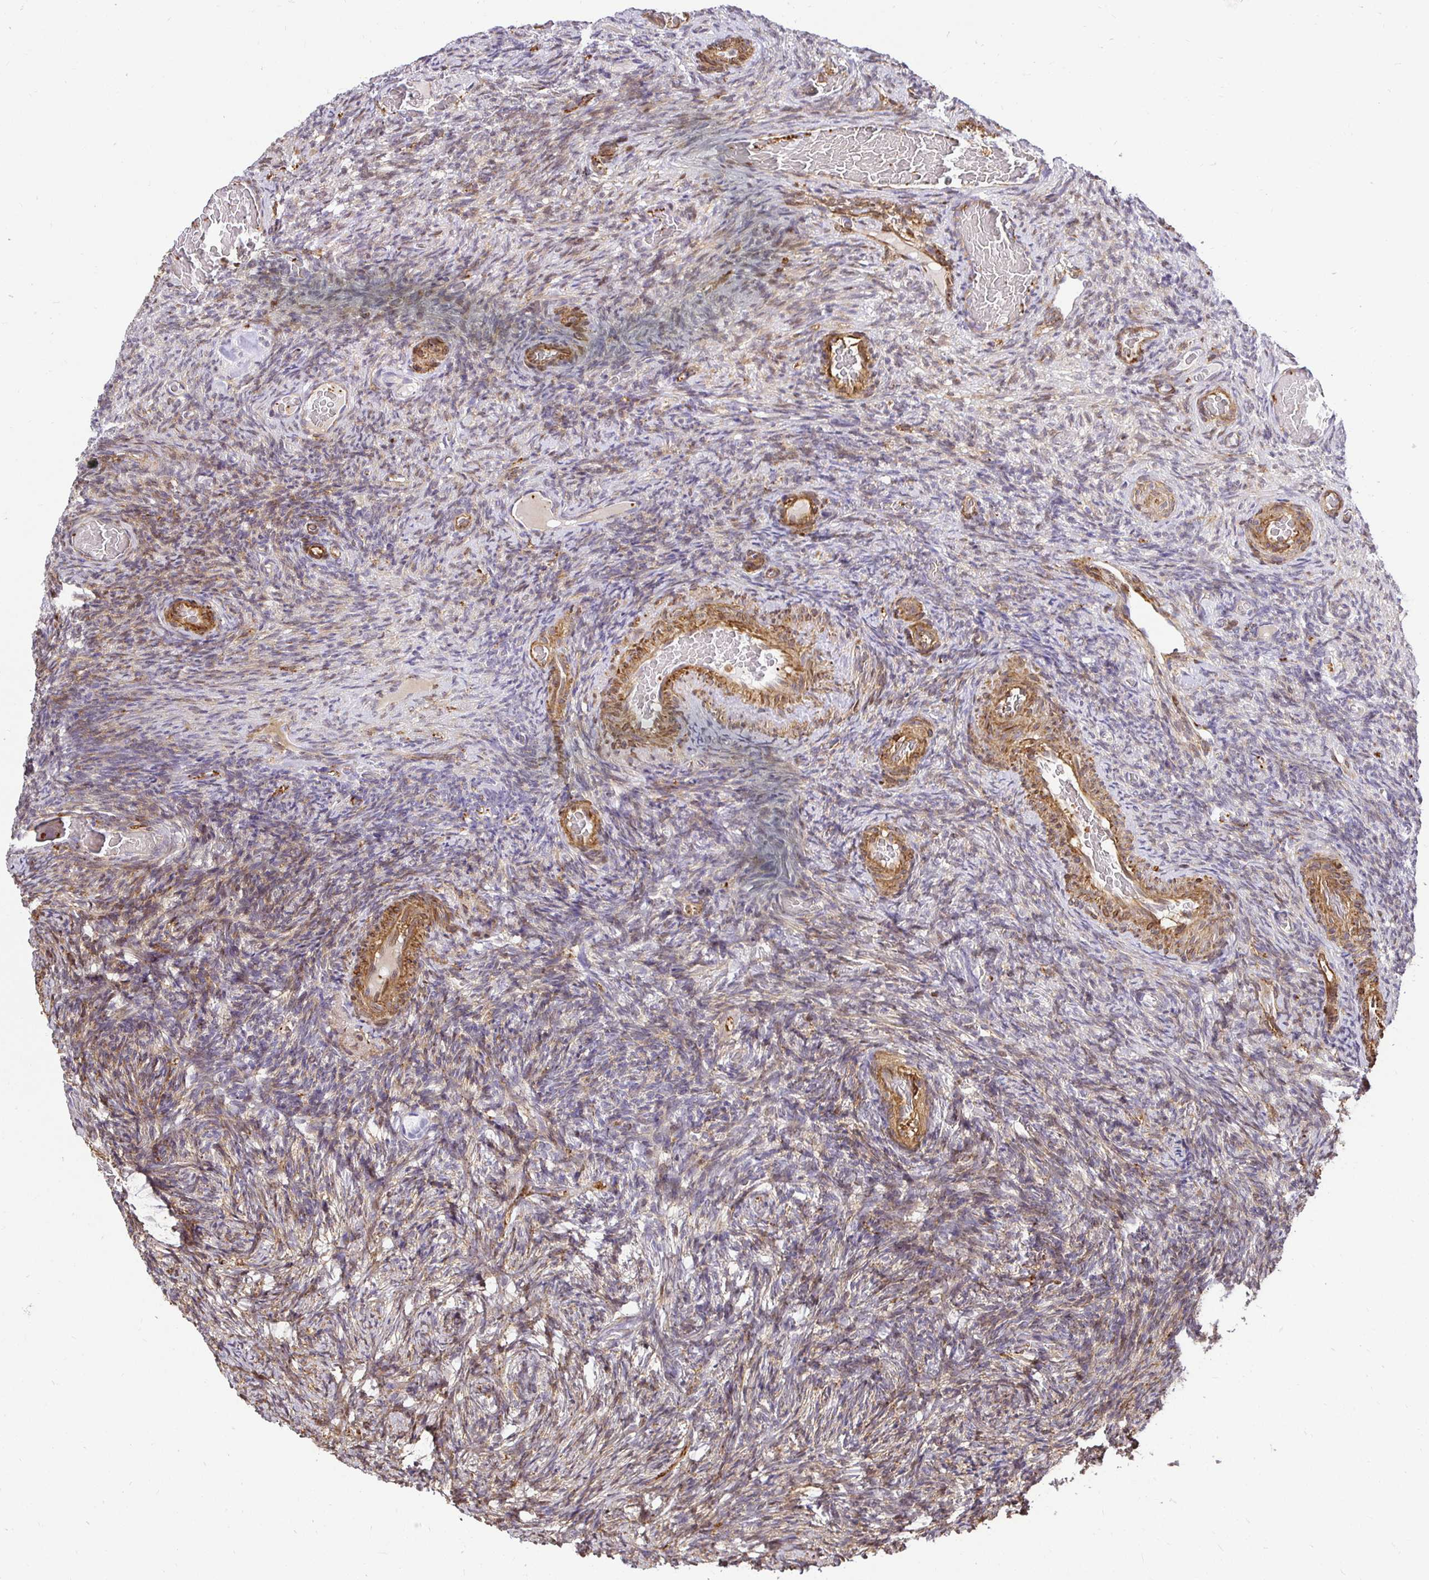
{"staining": {"intensity": "weak", "quantity": "25%-75%", "location": "cytoplasmic/membranous"}, "tissue": "ovary", "cell_type": "Ovarian stroma cells", "image_type": "normal", "snomed": [{"axis": "morphology", "description": "Normal tissue, NOS"}, {"axis": "topography", "description": "Ovary"}], "caption": "The histopathology image exhibits a brown stain indicating the presence of a protein in the cytoplasmic/membranous of ovarian stroma cells in ovary.", "gene": "GSN", "patient": {"sex": "female", "age": 34}}